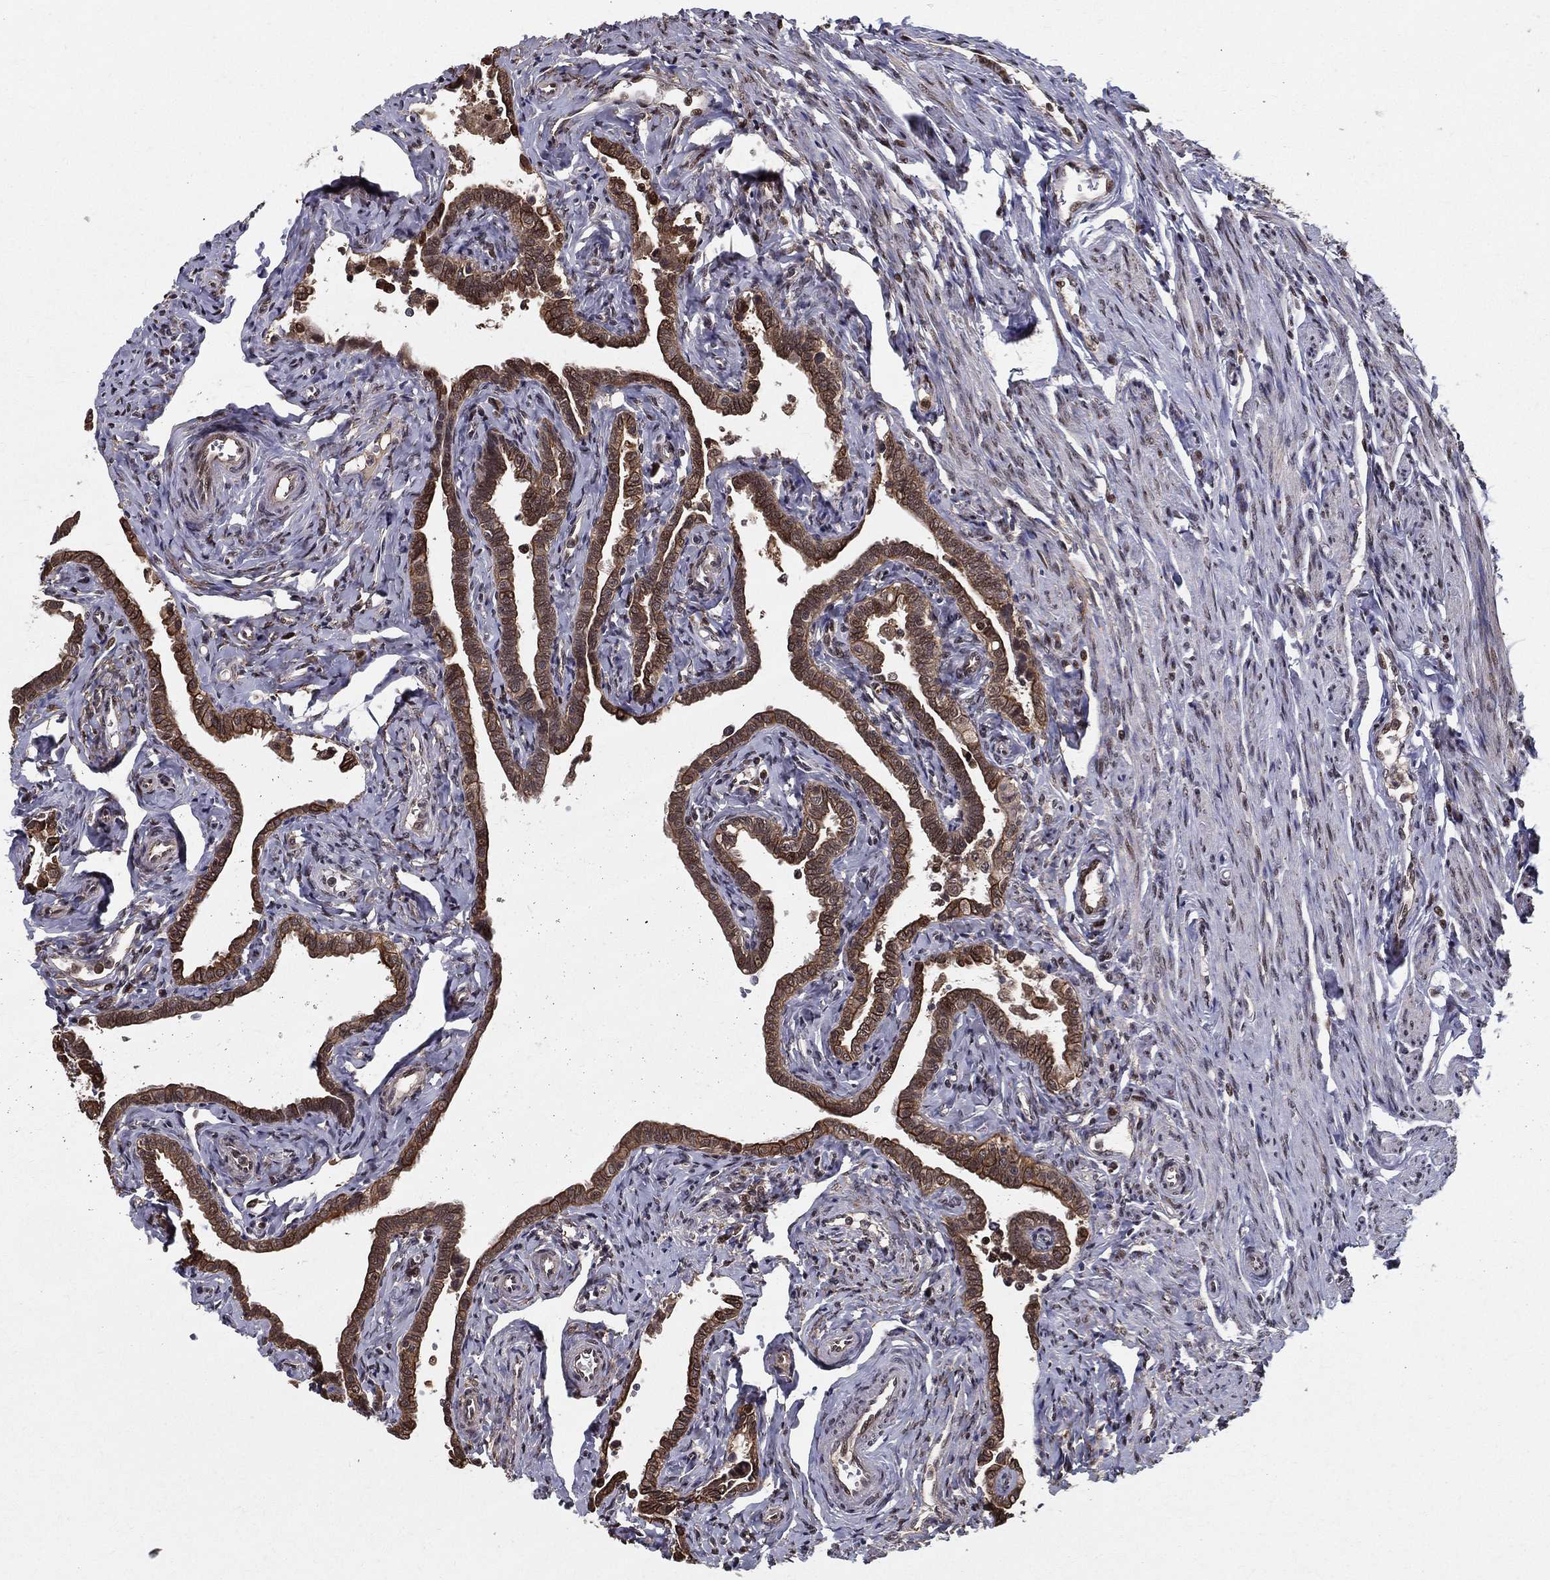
{"staining": {"intensity": "strong", "quantity": ">75%", "location": "cytoplasmic/membranous"}, "tissue": "fallopian tube", "cell_type": "Glandular cells", "image_type": "normal", "snomed": [{"axis": "morphology", "description": "Normal tissue, NOS"}, {"axis": "topography", "description": "Fallopian tube"}, {"axis": "topography", "description": "Ovary"}], "caption": "This is a micrograph of immunohistochemistry staining of benign fallopian tube, which shows strong staining in the cytoplasmic/membranous of glandular cells.", "gene": "SLC6A6", "patient": {"sex": "female", "age": 54}}